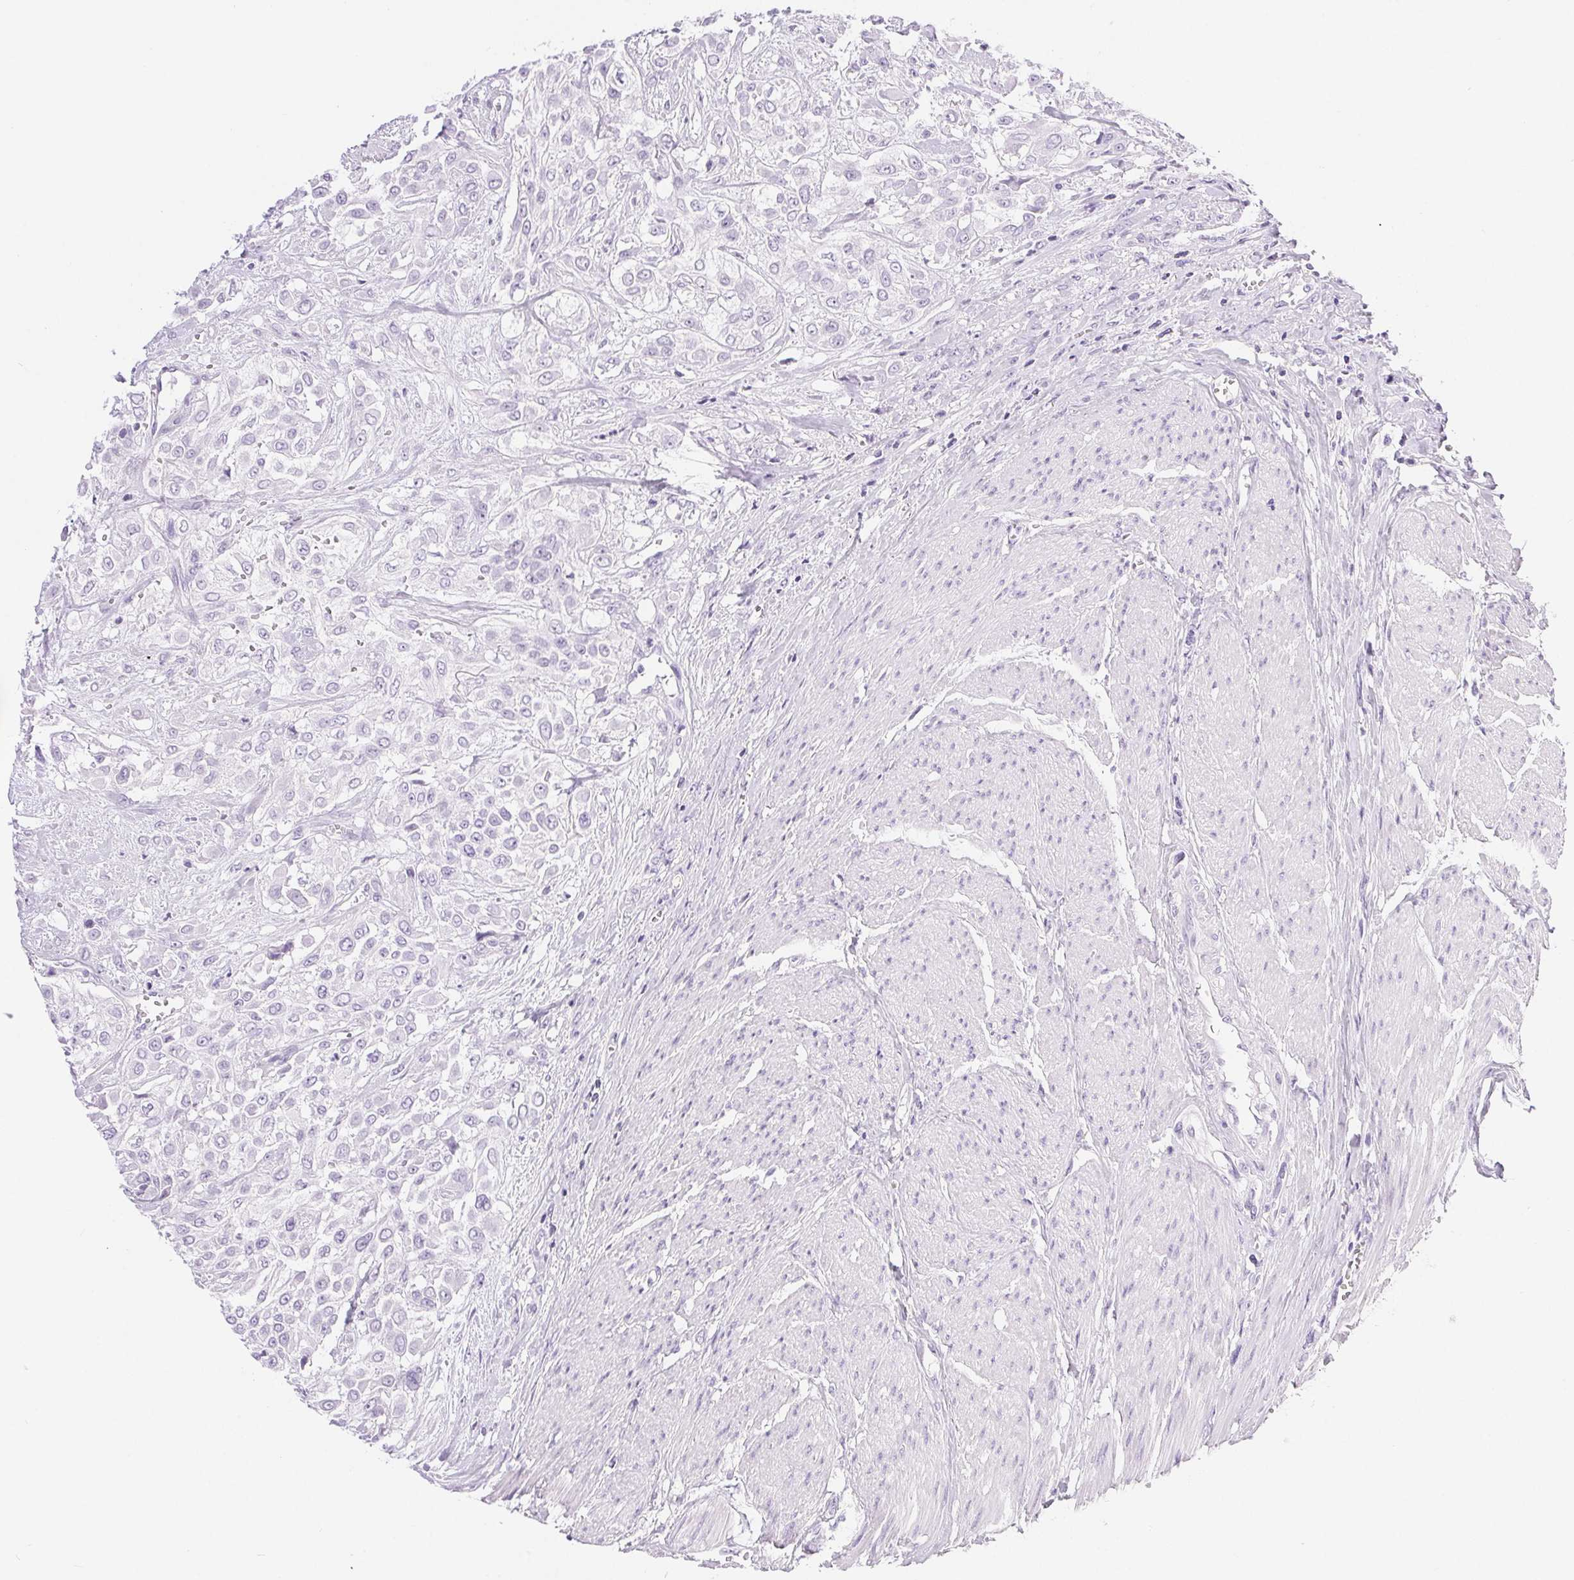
{"staining": {"intensity": "negative", "quantity": "none", "location": "none"}, "tissue": "urothelial cancer", "cell_type": "Tumor cells", "image_type": "cancer", "snomed": [{"axis": "morphology", "description": "Urothelial carcinoma, High grade"}, {"axis": "topography", "description": "Urinary bladder"}], "caption": "A high-resolution histopathology image shows immunohistochemistry staining of urothelial cancer, which demonstrates no significant positivity in tumor cells.", "gene": "XDH", "patient": {"sex": "male", "age": 57}}